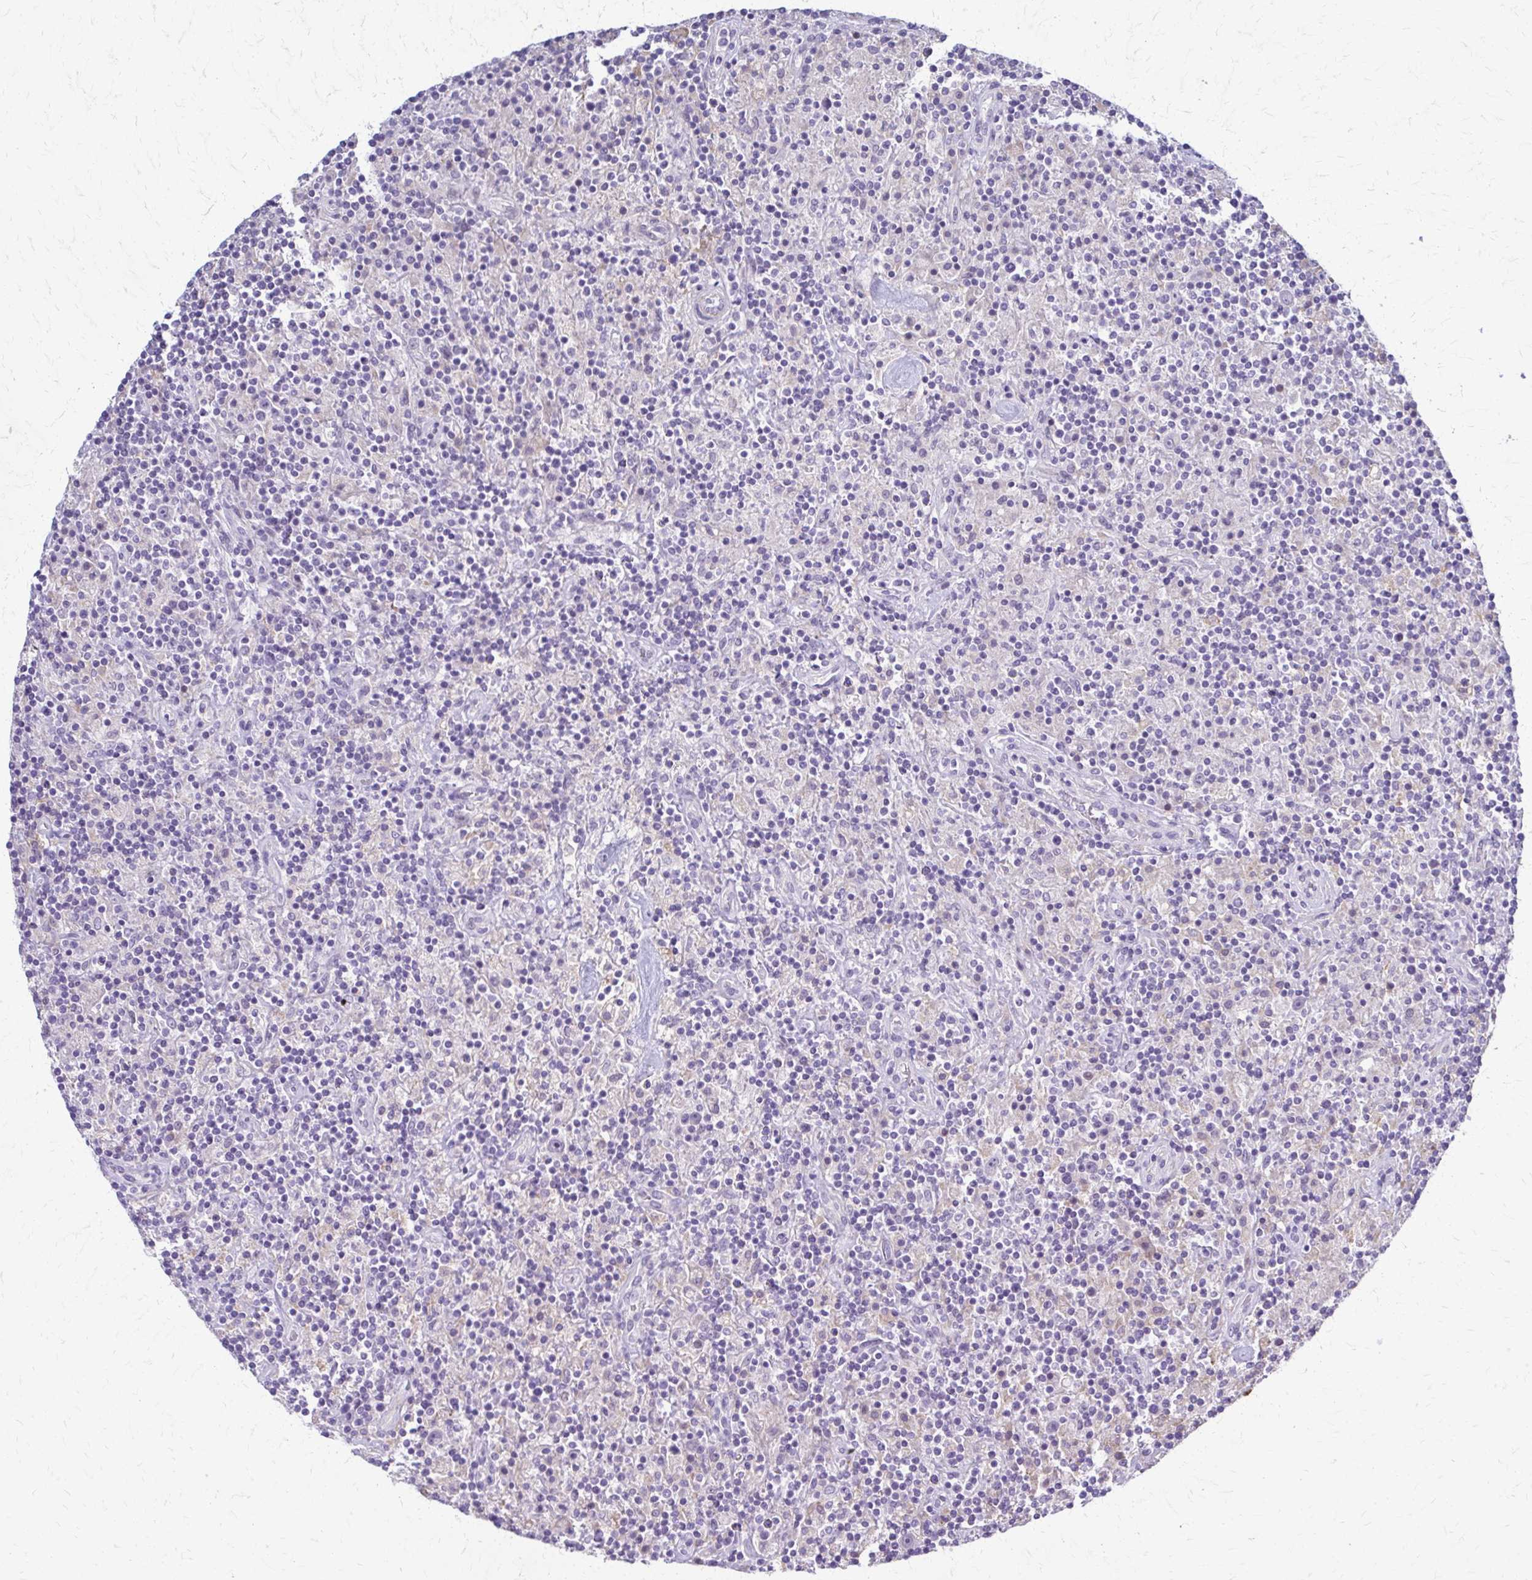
{"staining": {"intensity": "negative", "quantity": "none", "location": "none"}, "tissue": "lymphoma", "cell_type": "Tumor cells", "image_type": "cancer", "snomed": [{"axis": "morphology", "description": "Hodgkin's disease, NOS"}, {"axis": "topography", "description": "Lymph node"}], "caption": "Human Hodgkin's disease stained for a protein using IHC exhibits no expression in tumor cells.", "gene": "RHOBTB2", "patient": {"sex": "male", "age": 70}}